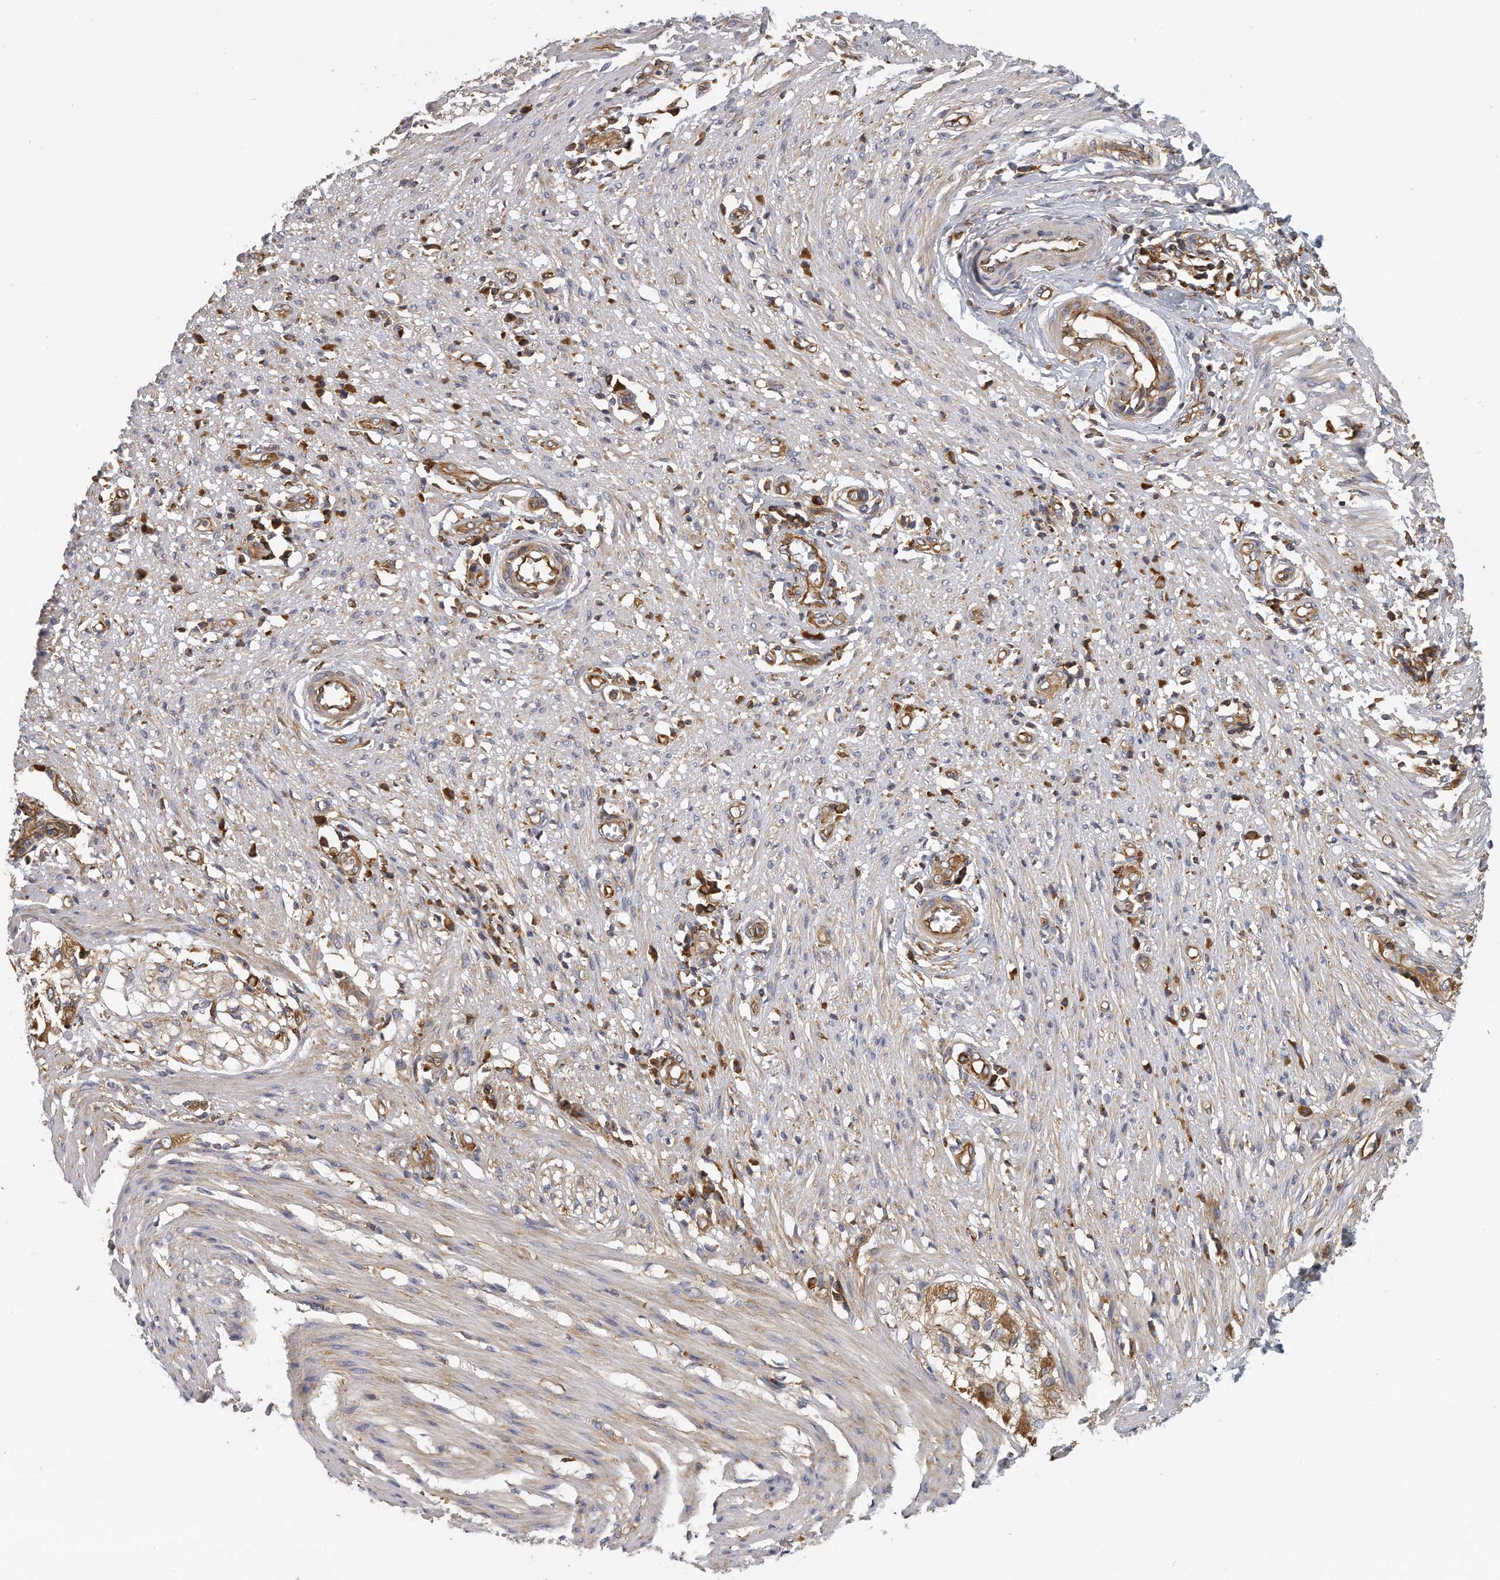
{"staining": {"intensity": "weak", "quantity": ">75%", "location": "cytoplasmic/membranous"}, "tissue": "smooth muscle", "cell_type": "Smooth muscle cells", "image_type": "normal", "snomed": [{"axis": "morphology", "description": "Normal tissue, NOS"}, {"axis": "morphology", "description": "Adenocarcinoma, NOS"}, {"axis": "topography", "description": "Colon"}, {"axis": "topography", "description": "Peripheral nerve tissue"}], "caption": "Benign smooth muscle displays weak cytoplasmic/membranous expression in about >75% of smooth muscle cells.", "gene": "EIF3I", "patient": {"sex": "male", "age": 14}}